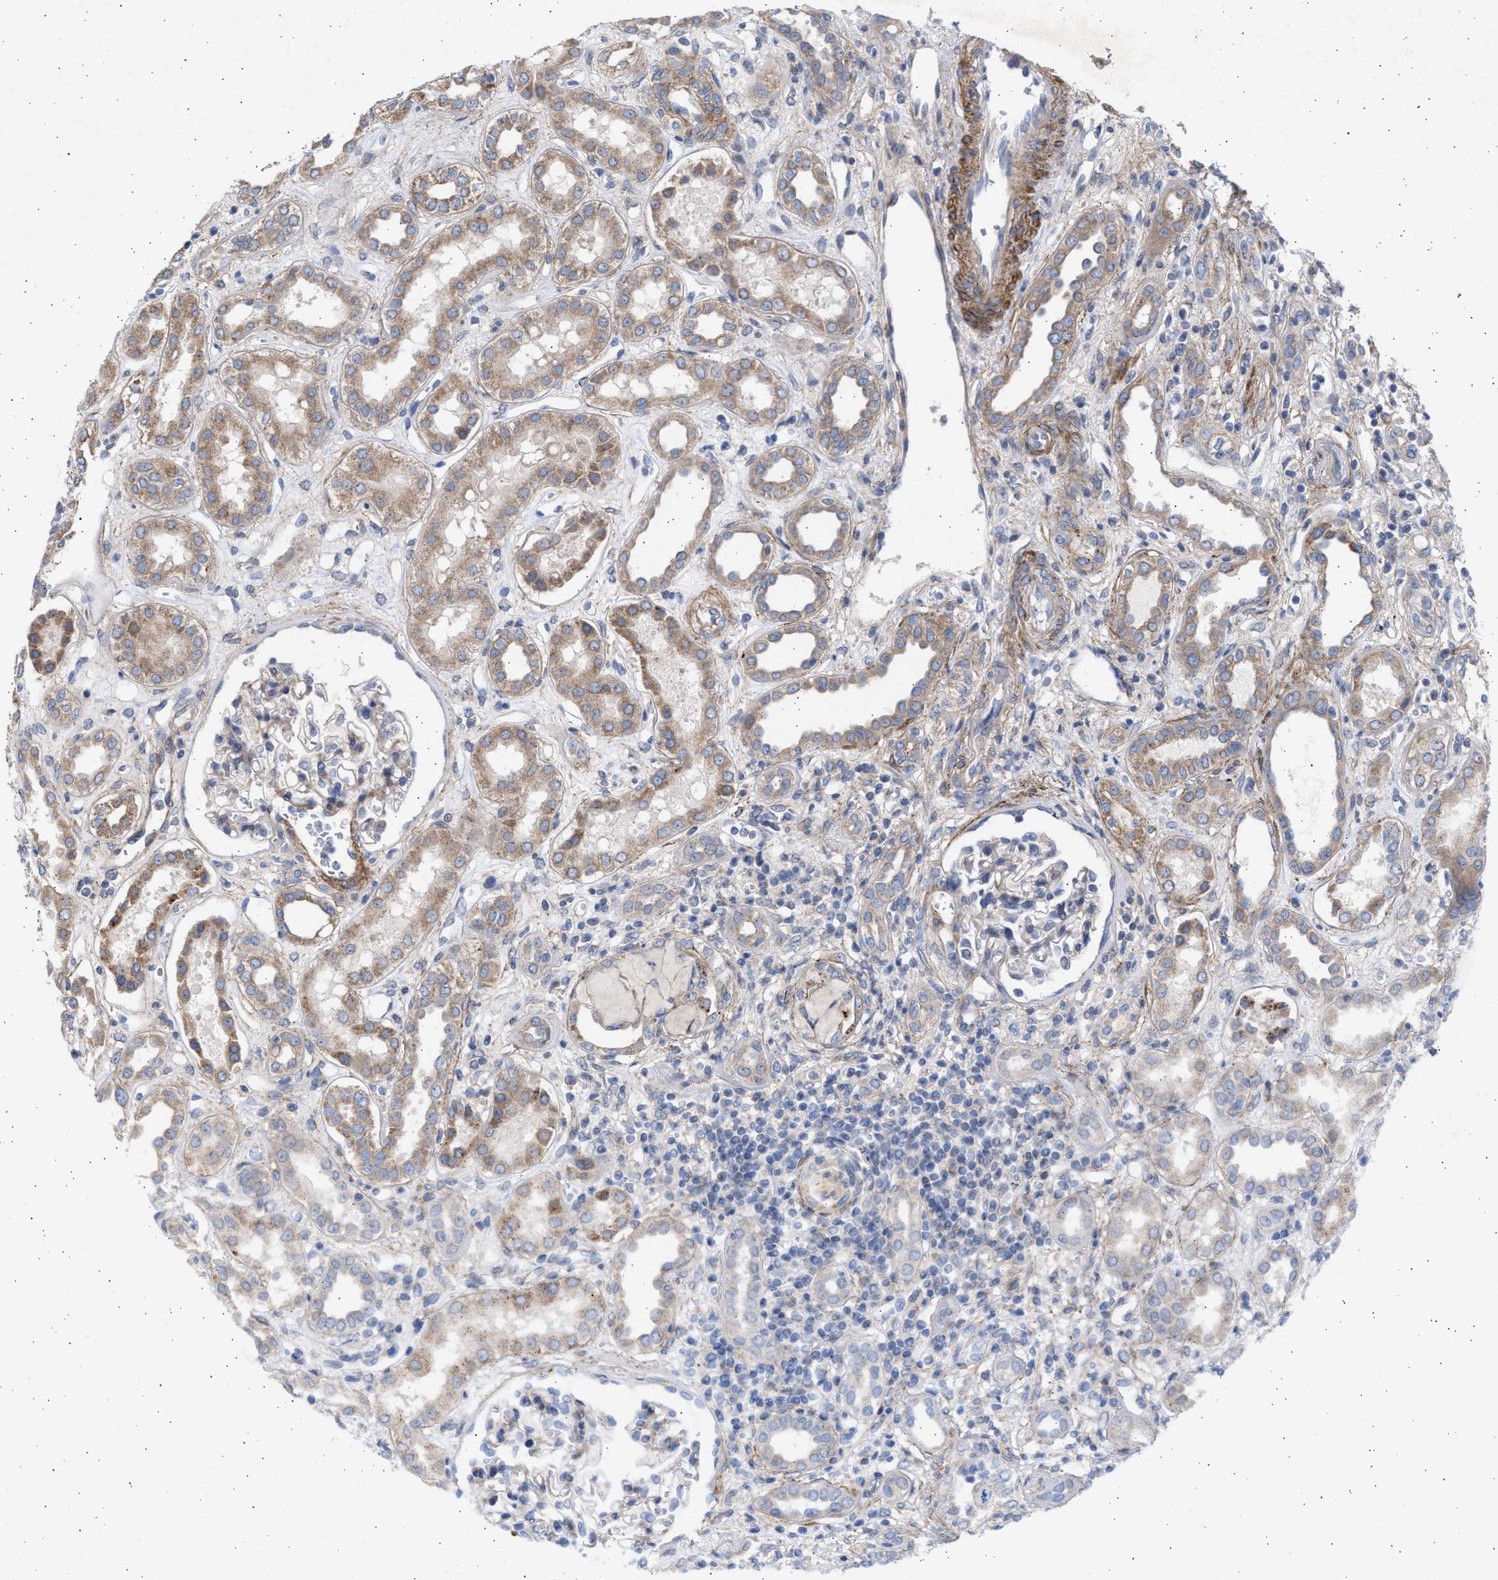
{"staining": {"intensity": "weak", "quantity": "<25%", "location": "cytoplasmic/membranous"}, "tissue": "kidney", "cell_type": "Cells in glomeruli", "image_type": "normal", "snomed": [{"axis": "morphology", "description": "Normal tissue, NOS"}, {"axis": "topography", "description": "Kidney"}], "caption": "This is an immunohistochemistry (IHC) histopathology image of normal human kidney. There is no positivity in cells in glomeruli.", "gene": "NBR1", "patient": {"sex": "male", "age": 59}}